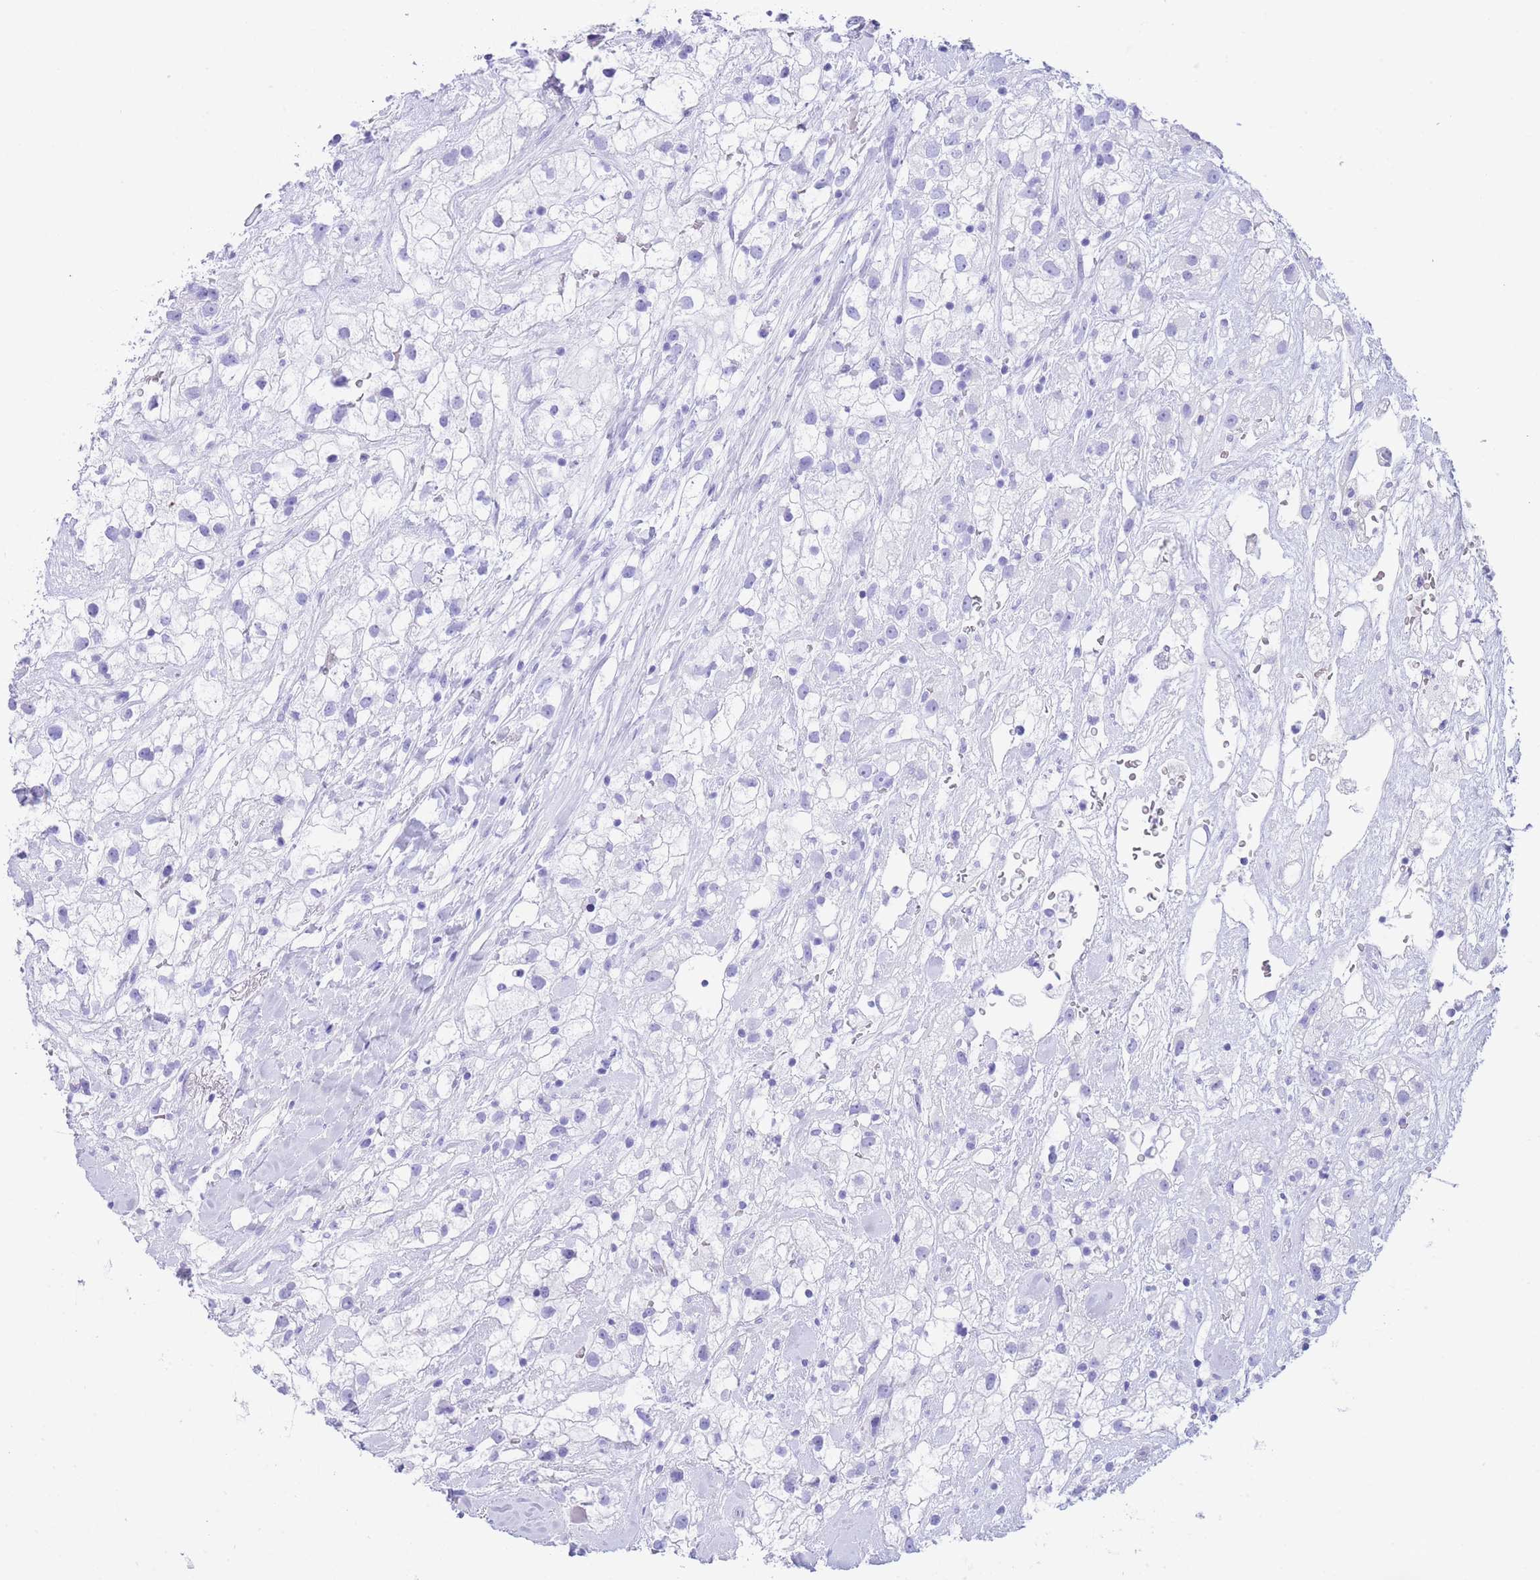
{"staining": {"intensity": "negative", "quantity": "none", "location": "none"}, "tissue": "renal cancer", "cell_type": "Tumor cells", "image_type": "cancer", "snomed": [{"axis": "morphology", "description": "Adenocarcinoma, NOS"}, {"axis": "topography", "description": "Kidney"}], "caption": "The micrograph demonstrates no significant positivity in tumor cells of adenocarcinoma (renal).", "gene": "SLCO1B3", "patient": {"sex": "male", "age": 59}}